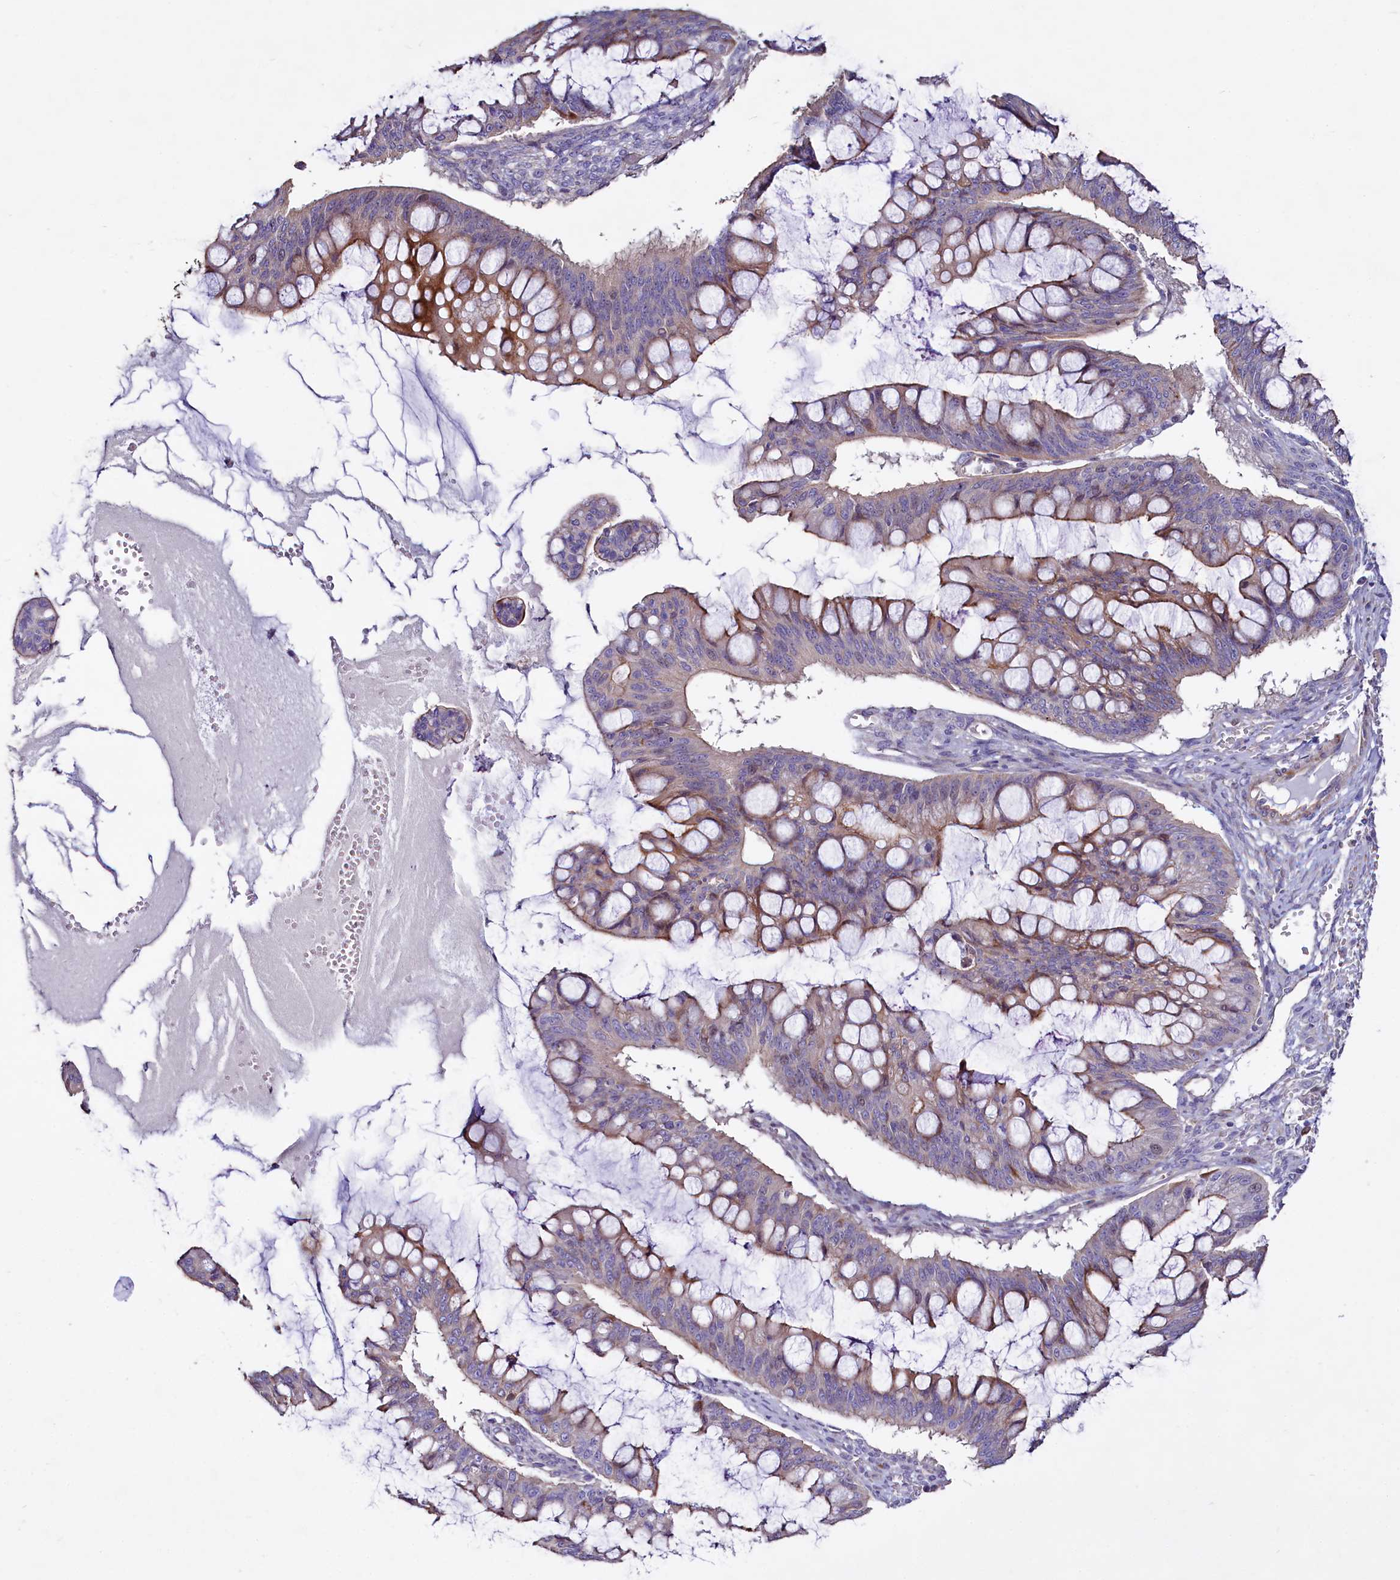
{"staining": {"intensity": "moderate", "quantity": ">75%", "location": "cytoplasmic/membranous"}, "tissue": "ovarian cancer", "cell_type": "Tumor cells", "image_type": "cancer", "snomed": [{"axis": "morphology", "description": "Cystadenocarcinoma, mucinous, NOS"}, {"axis": "topography", "description": "Ovary"}], "caption": "Mucinous cystadenocarcinoma (ovarian) stained with DAB (3,3'-diaminobenzidine) immunohistochemistry (IHC) displays medium levels of moderate cytoplasmic/membranous expression in approximately >75% of tumor cells. Ihc stains the protein in brown and the nuclei are stained blue.", "gene": "WNT8A", "patient": {"sex": "female", "age": 73}}